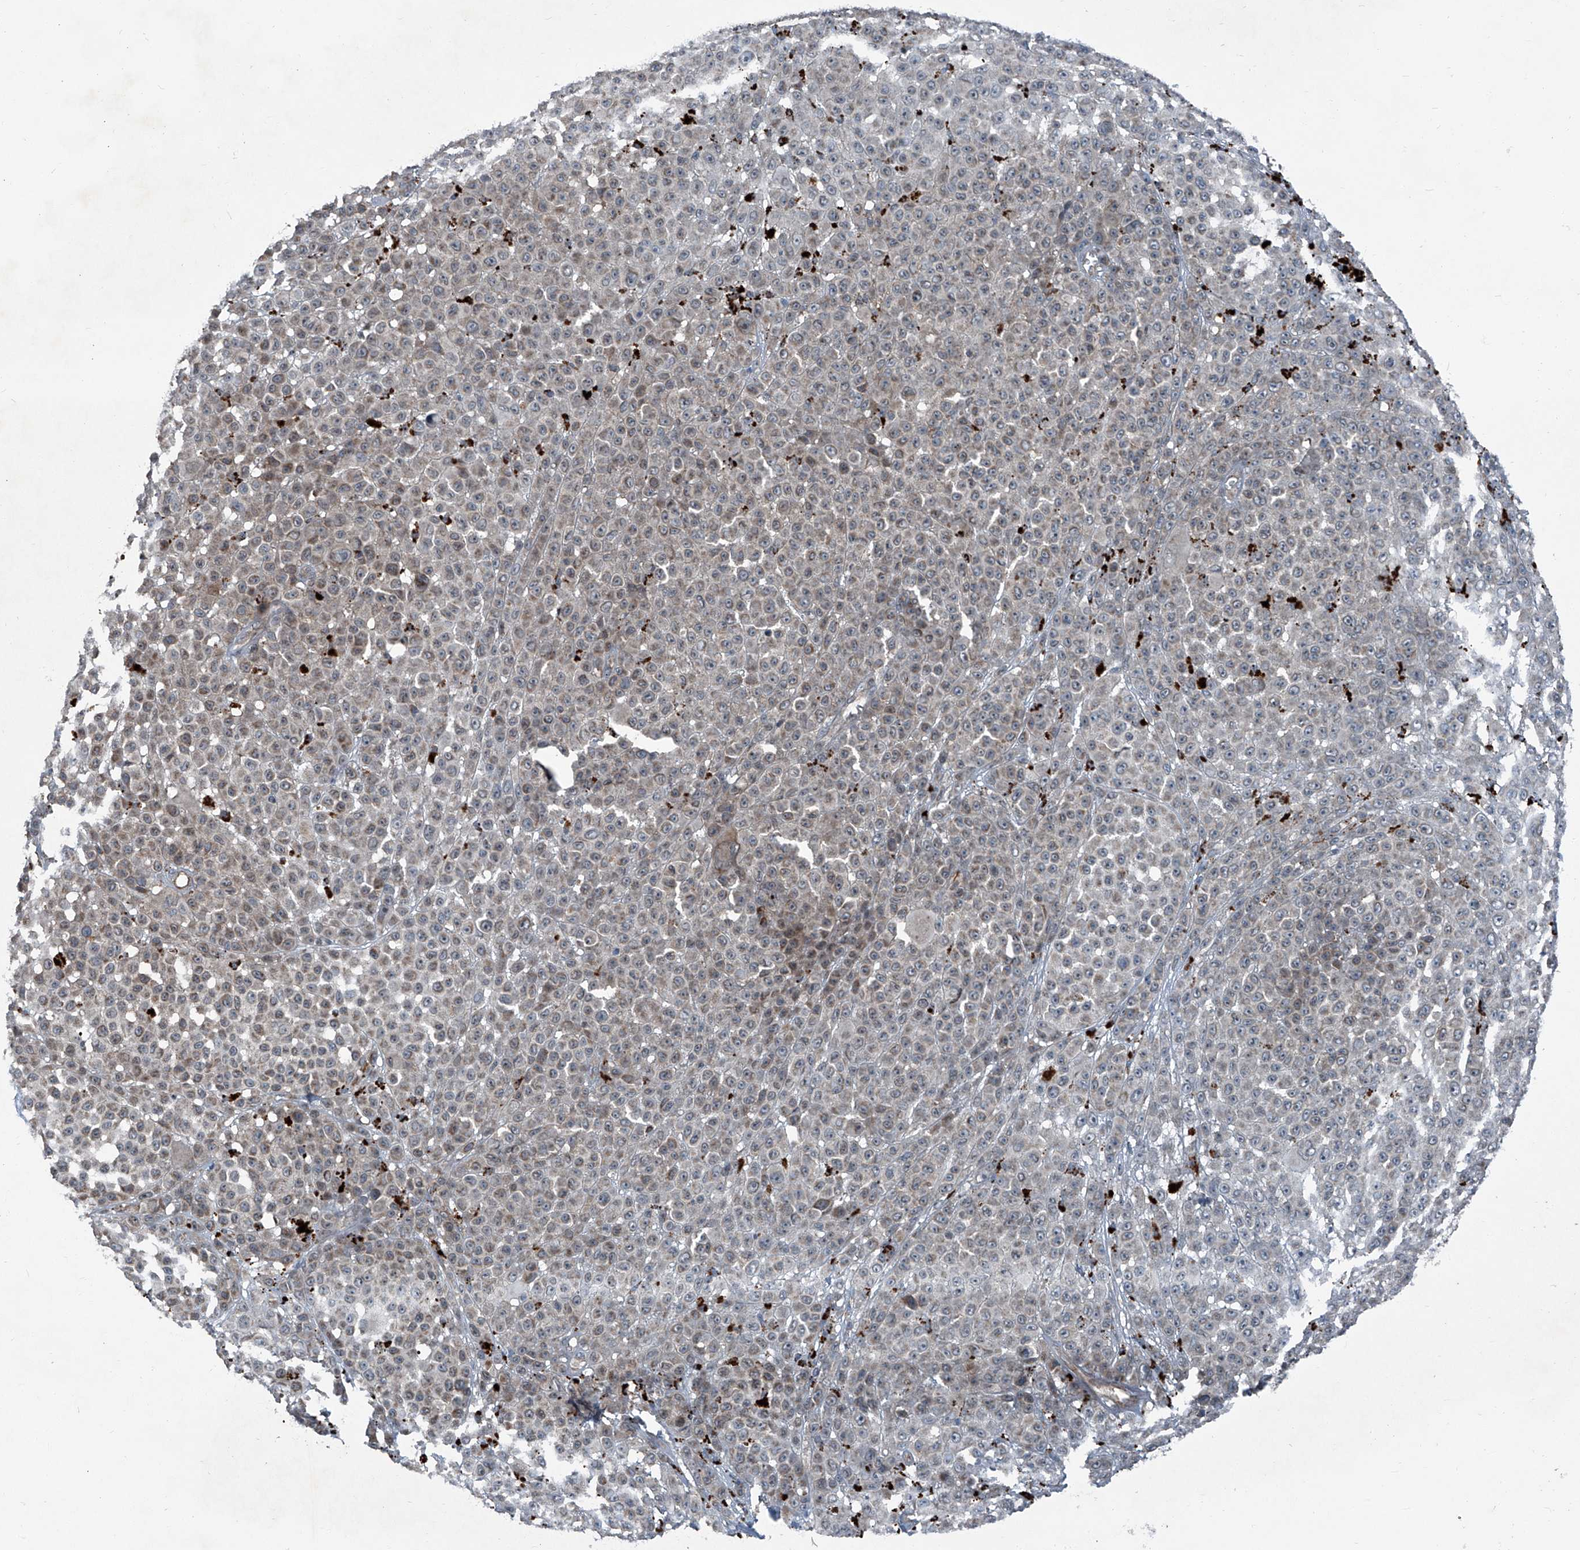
{"staining": {"intensity": "weak", "quantity": "25%-75%", "location": "cytoplasmic/membranous"}, "tissue": "melanoma", "cell_type": "Tumor cells", "image_type": "cancer", "snomed": [{"axis": "morphology", "description": "Malignant melanoma, NOS"}, {"axis": "topography", "description": "Skin"}], "caption": "Protein expression analysis of human malignant melanoma reveals weak cytoplasmic/membranous positivity in approximately 25%-75% of tumor cells. (DAB = brown stain, brightfield microscopy at high magnification).", "gene": "SENP2", "patient": {"sex": "female", "age": 94}}